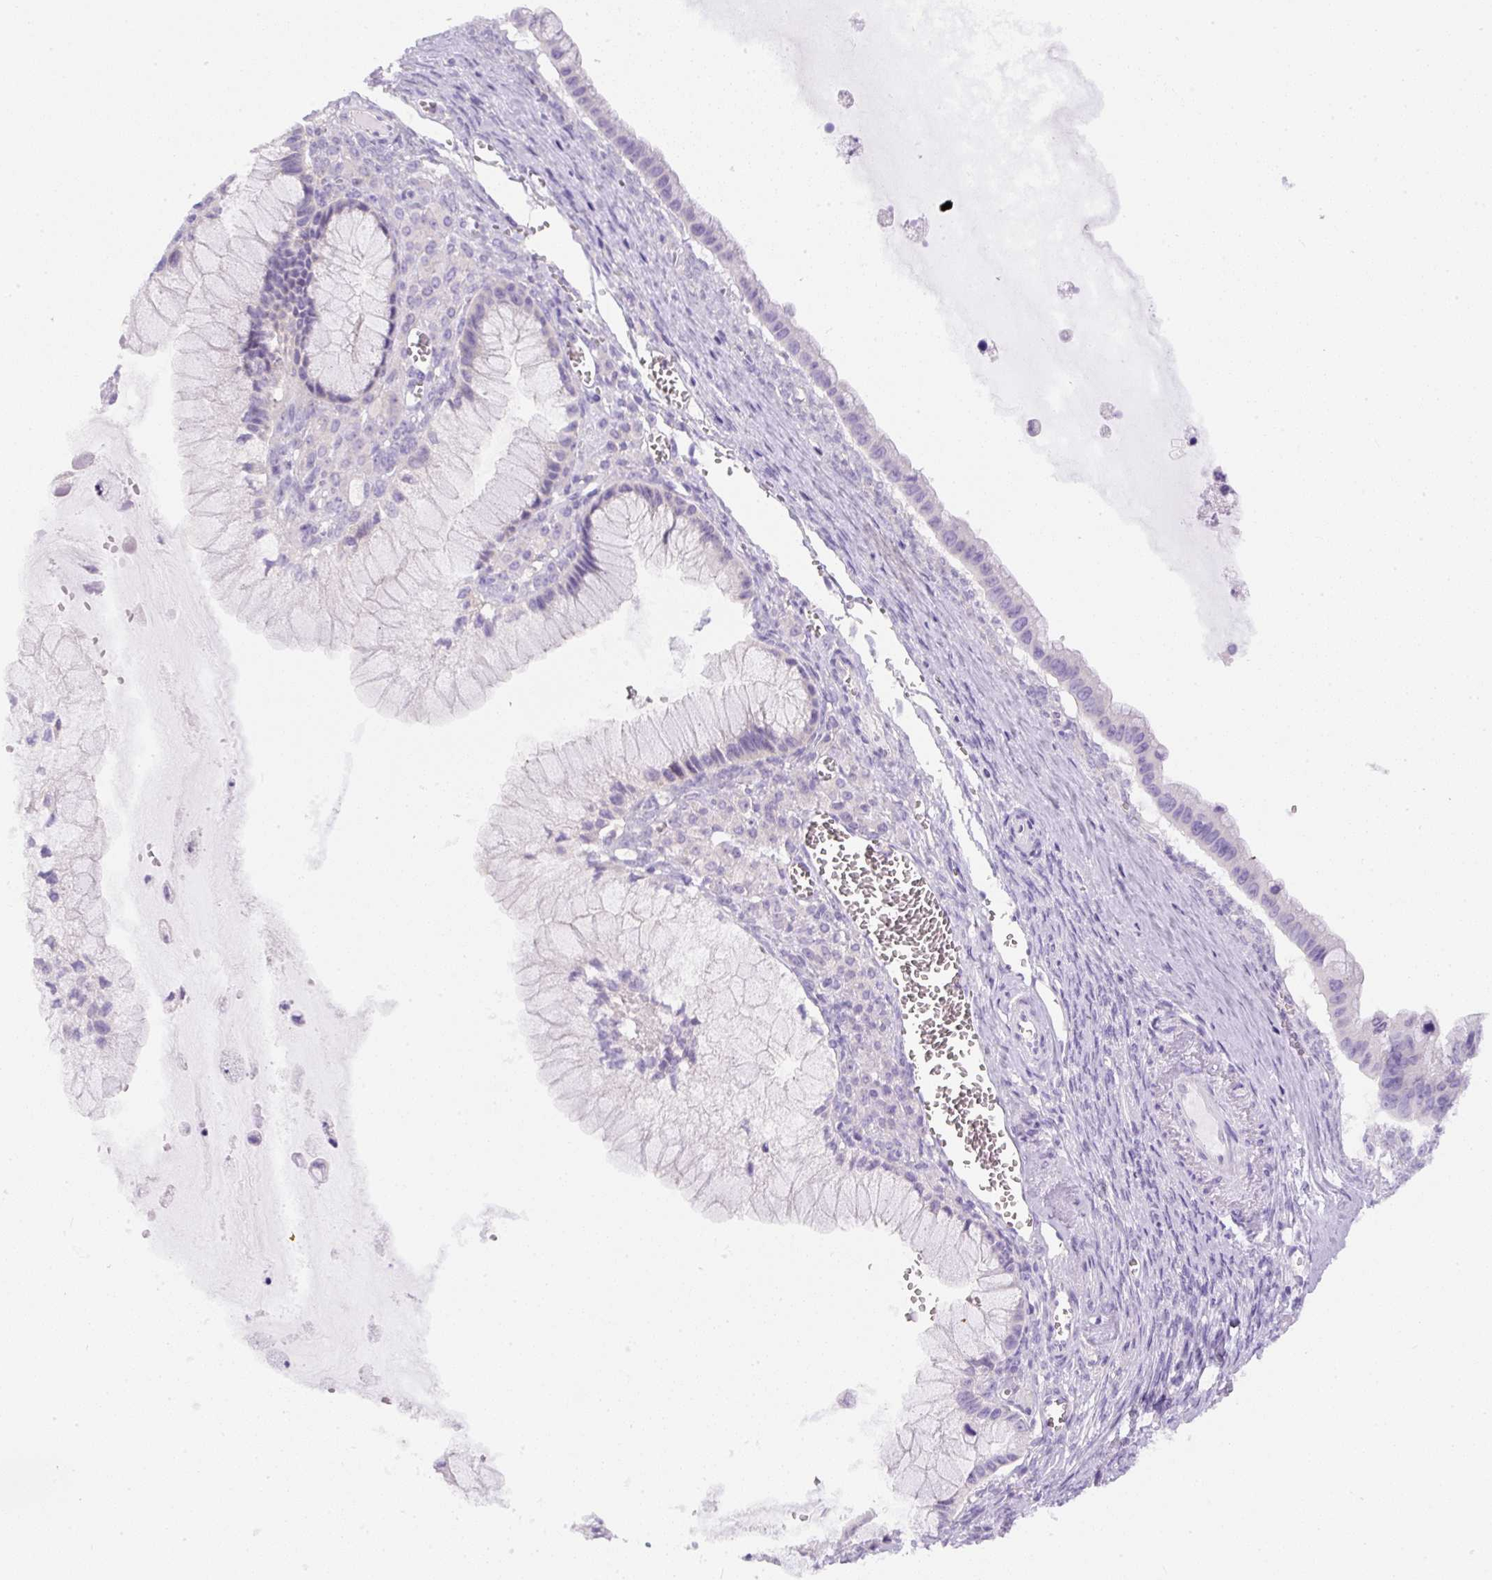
{"staining": {"intensity": "negative", "quantity": "none", "location": "none"}, "tissue": "ovarian cancer", "cell_type": "Tumor cells", "image_type": "cancer", "snomed": [{"axis": "morphology", "description": "Cystadenocarcinoma, mucinous, NOS"}, {"axis": "topography", "description": "Ovary"}], "caption": "Tumor cells show no significant positivity in ovarian cancer. Brightfield microscopy of IHC stained with DAB (brown) and hematoxylin (blue), captured at high magnification.", "gene": "DAPK1", "patient": {"sex": "female", "age": 59}}